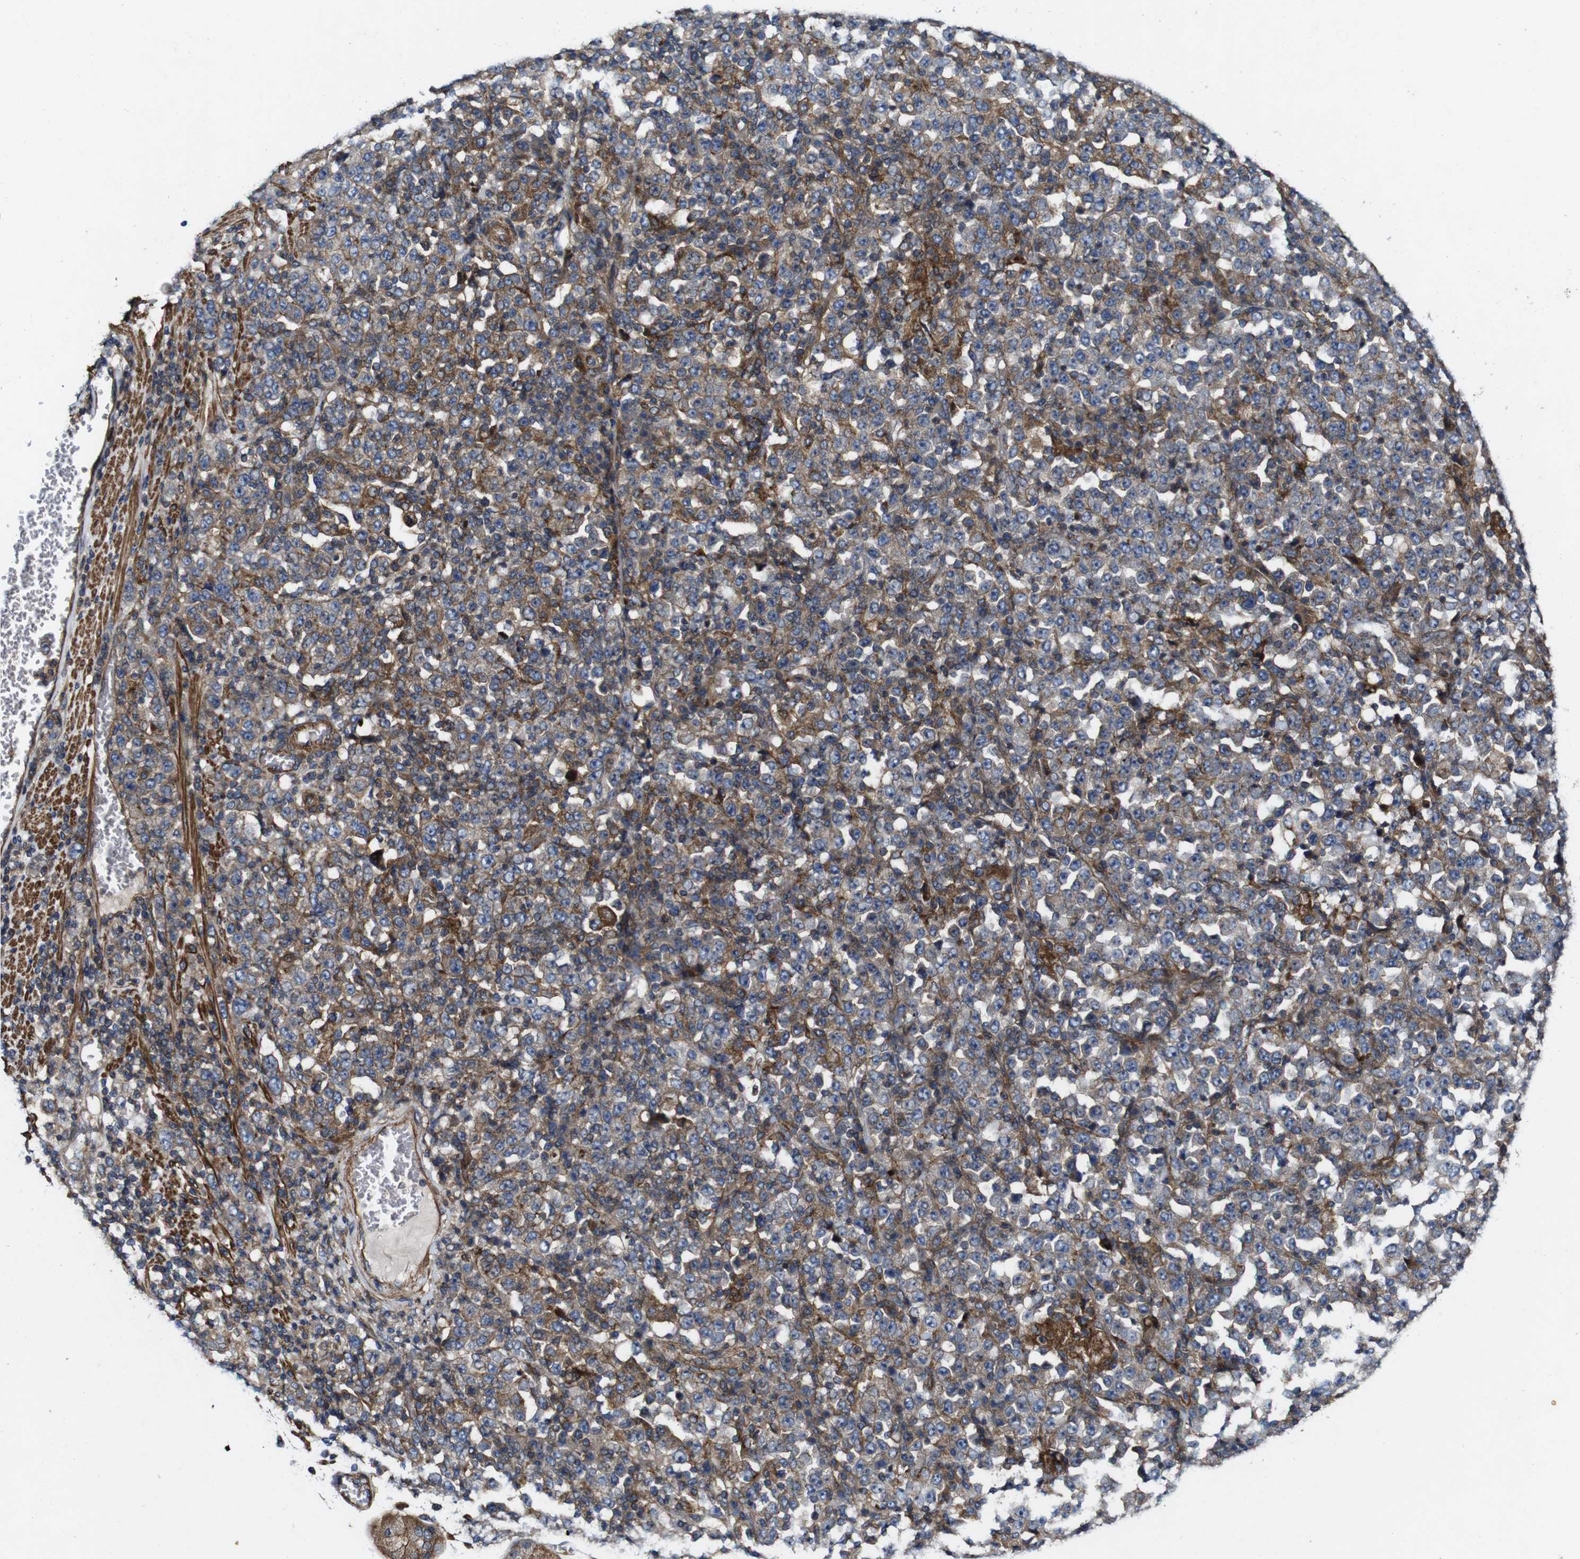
{"staining": {"intensity": "weak", "quantity": ">75%", "location": "cytoplasmic/membranous"}, "tissue": "stomach cancer", "cell_type": "Tumor cells", "image_type": "cancer", "snomed": [{"axis": "morphology", "description": "Normal tissue, NOS"}, {"axis": "morphology", "description": "Adenocarcinoma, NOS"}, {"axis": "topography", "description": "Stomach, upper"}, {"axis": "topography", "description": "Stomach"}], "caption": "Stomach cancer (adenocarcinoma) stained with a brown dye demonstrates weak cytoplasmic/membranous positive positivity in about >75% of tumor cells.", "gene": "GSDME", "patient": {"sex": "male", "age": 59}}